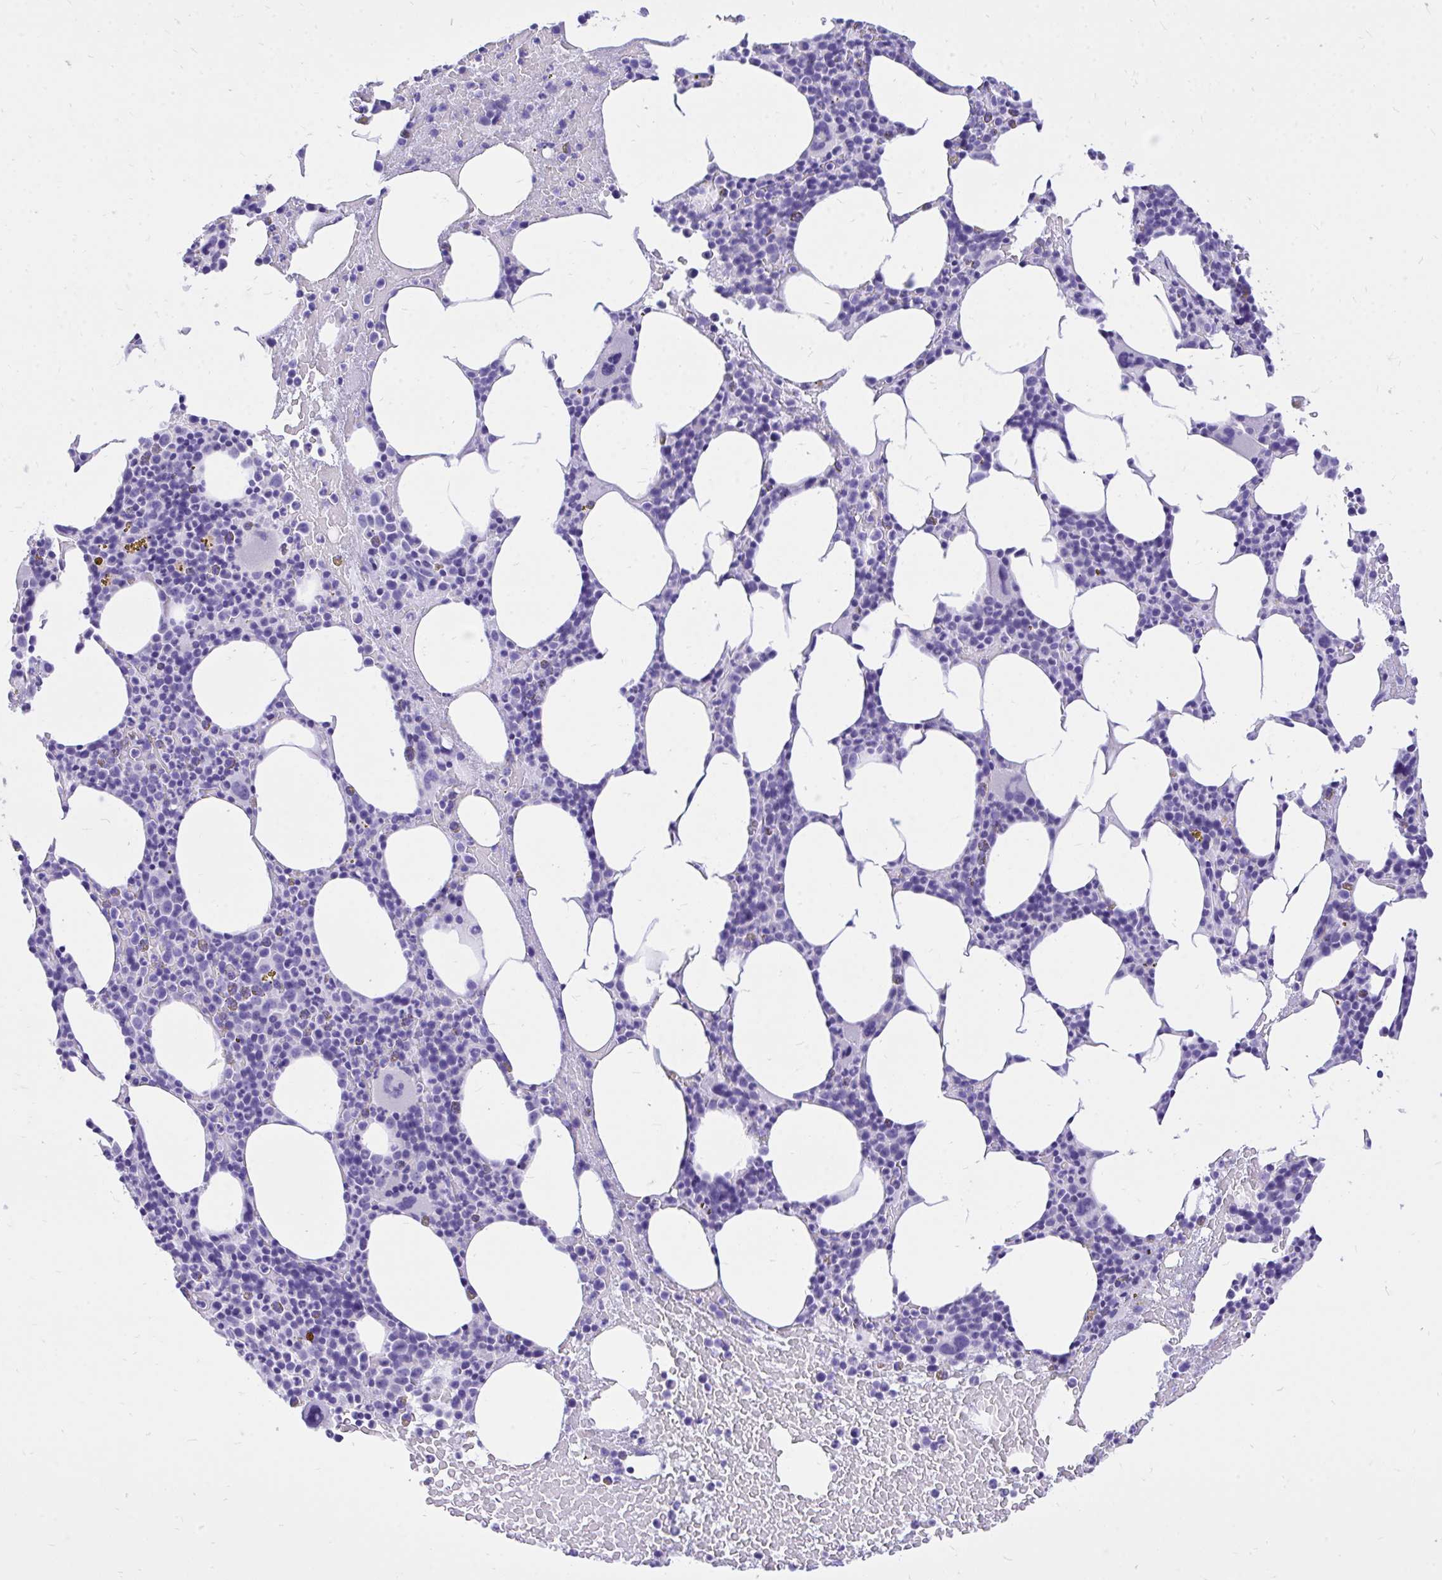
{"staining": {"intensity": "negative", "quantity": "none", "location": "none"}, "tissue": "bone marrow", "cell_type": "Hematopoietic cells", "image_type": "normal", "snomed": [{"axis": "morphology", "description": "Normal tissue, NOS"}, {"axis": "topography", "description": "Bone marrow"}], "caption": "The micrograph shows no significant staining in hematopoietic cells of bone marrow.", "gene": "MON1A", "patient": {"sex": "female", "age": 62}}